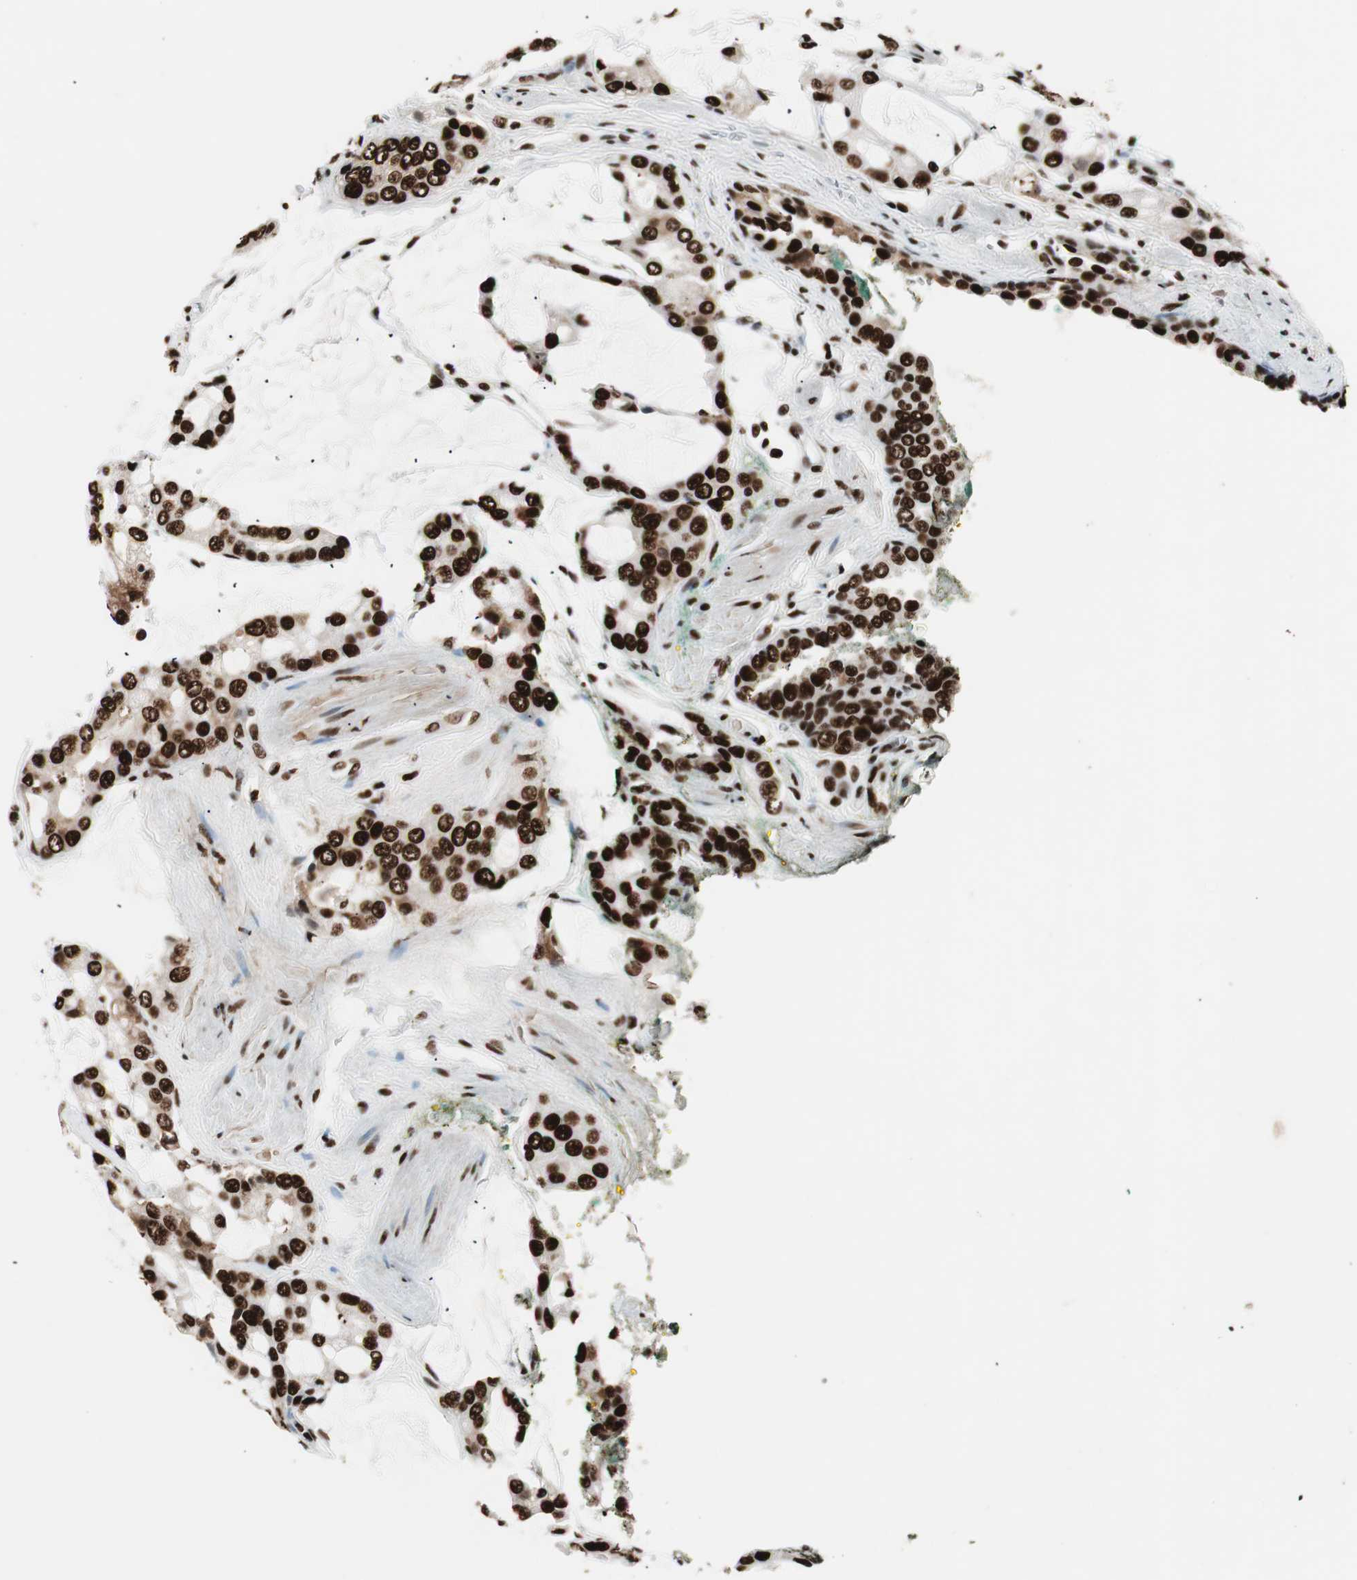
{"staining": {"intensity": "strong", "quantity": ">75%", "location": "nuclear"}, "tissue": "prostate cancer", "cell_type": "Tumor cells", "image_type": "cancer", "snomed": [{"axis": "morphology", "description": "Adenocarcinoma, High grade"}, {"axis": "topography", "description": "Prostate"}], "caption": "IHC of human adenocarcinoma (high-grade) (prostate) displays high levels of strong nuclear expression in approximately >75% of tumor cells.", "gene": "PSME3", "patient": {"sex": "male", "age": 67}}